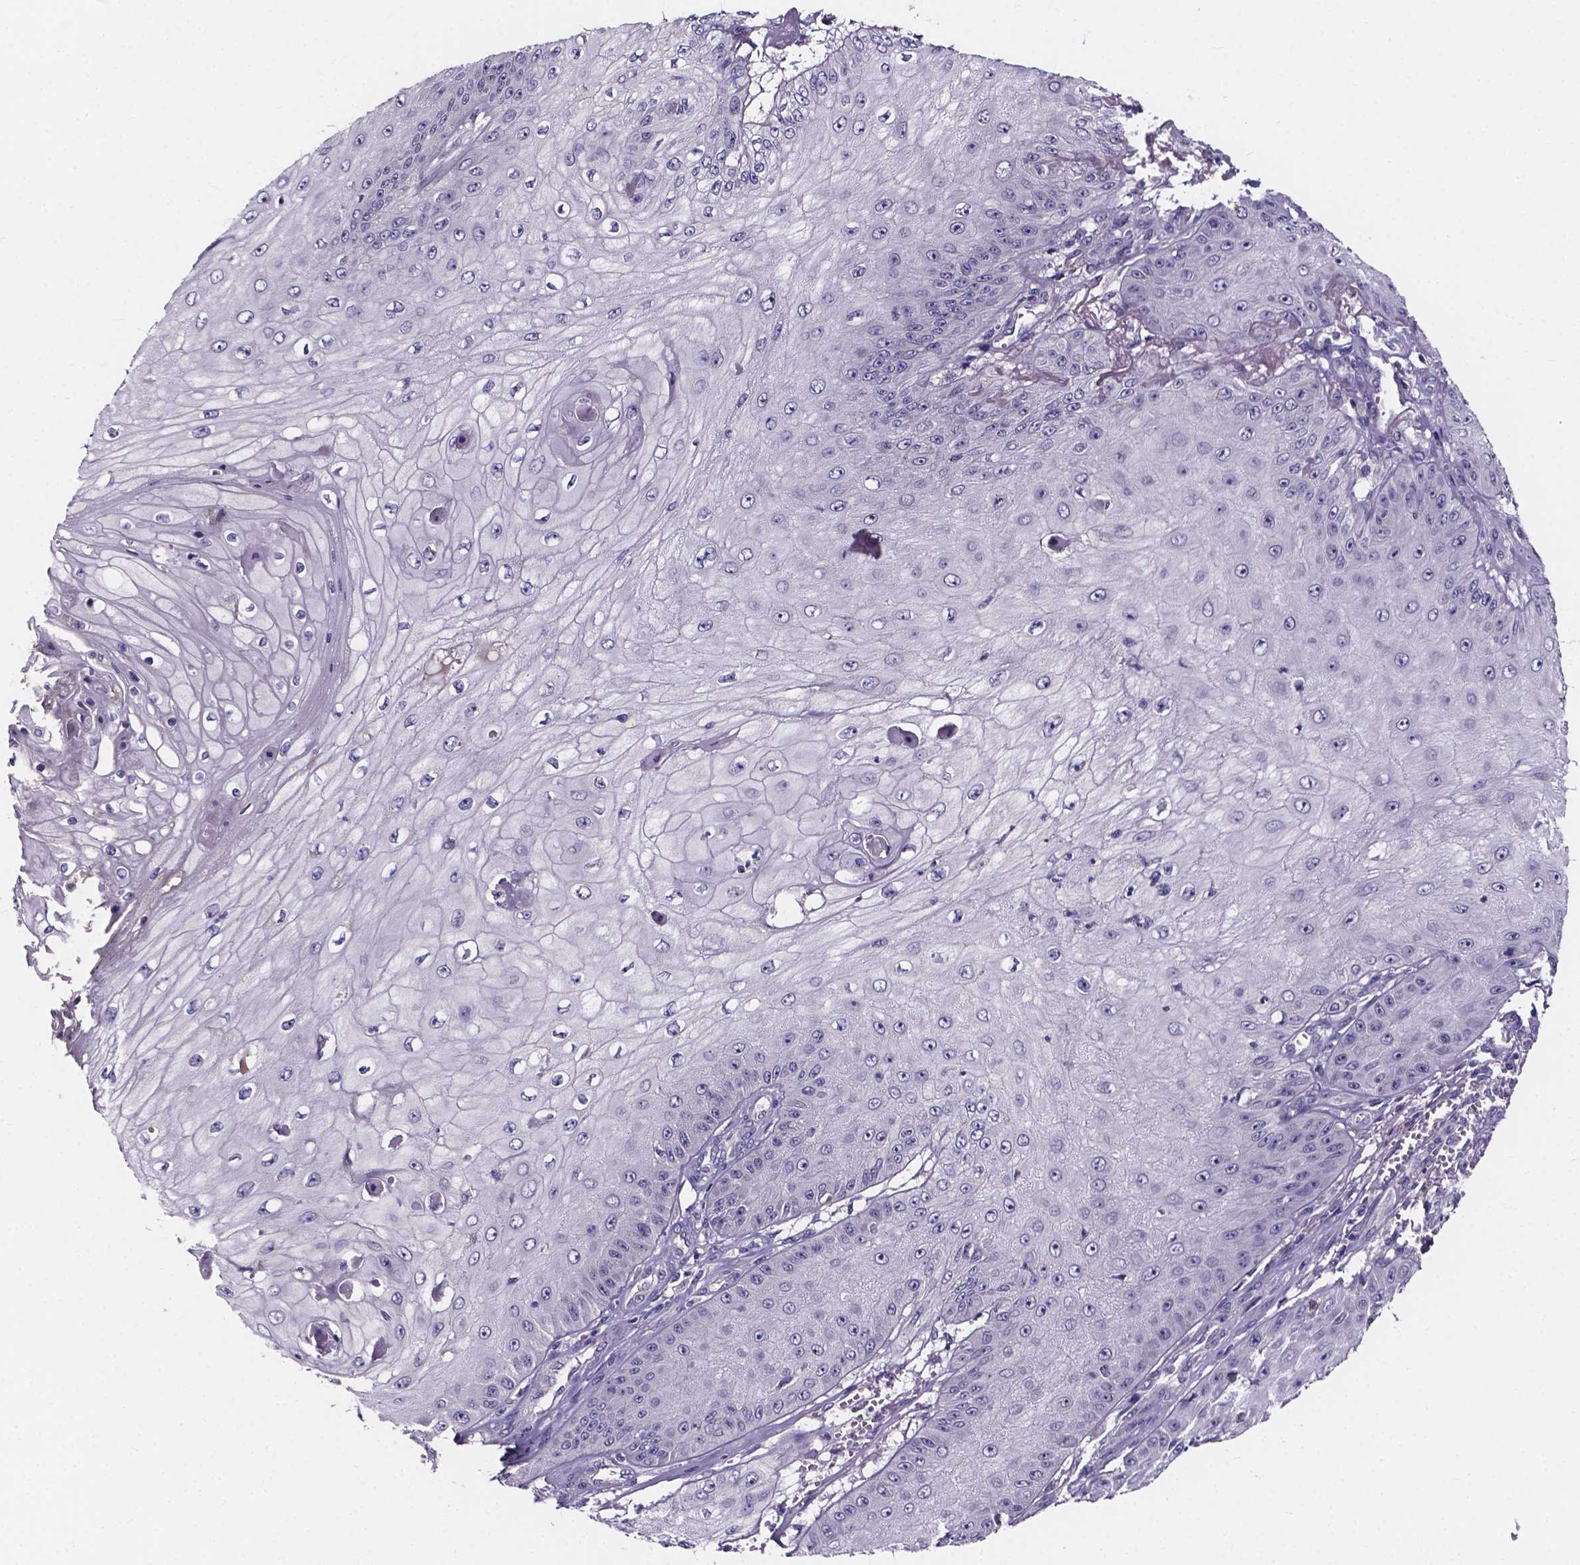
{"staining": {"intensity": "negative", "quantity": "none", "location": "none"}, "tissue": "skin cancer", "cell_type": "Tumor cells", "image_type": "cancer", "snomed": [{"axis": "morphology", "description": "Squamous cell carcinoma, NOS"}, {"axis": "topography", "description": "Skin"}], "caption": "DAB immunohistochemical staining of skin cancer (squamous cell carcinoma) exhibits no significant expression in tumor cells.", "gene": "SPOCD1", "patient": {"sex": "male", "age": 70}}